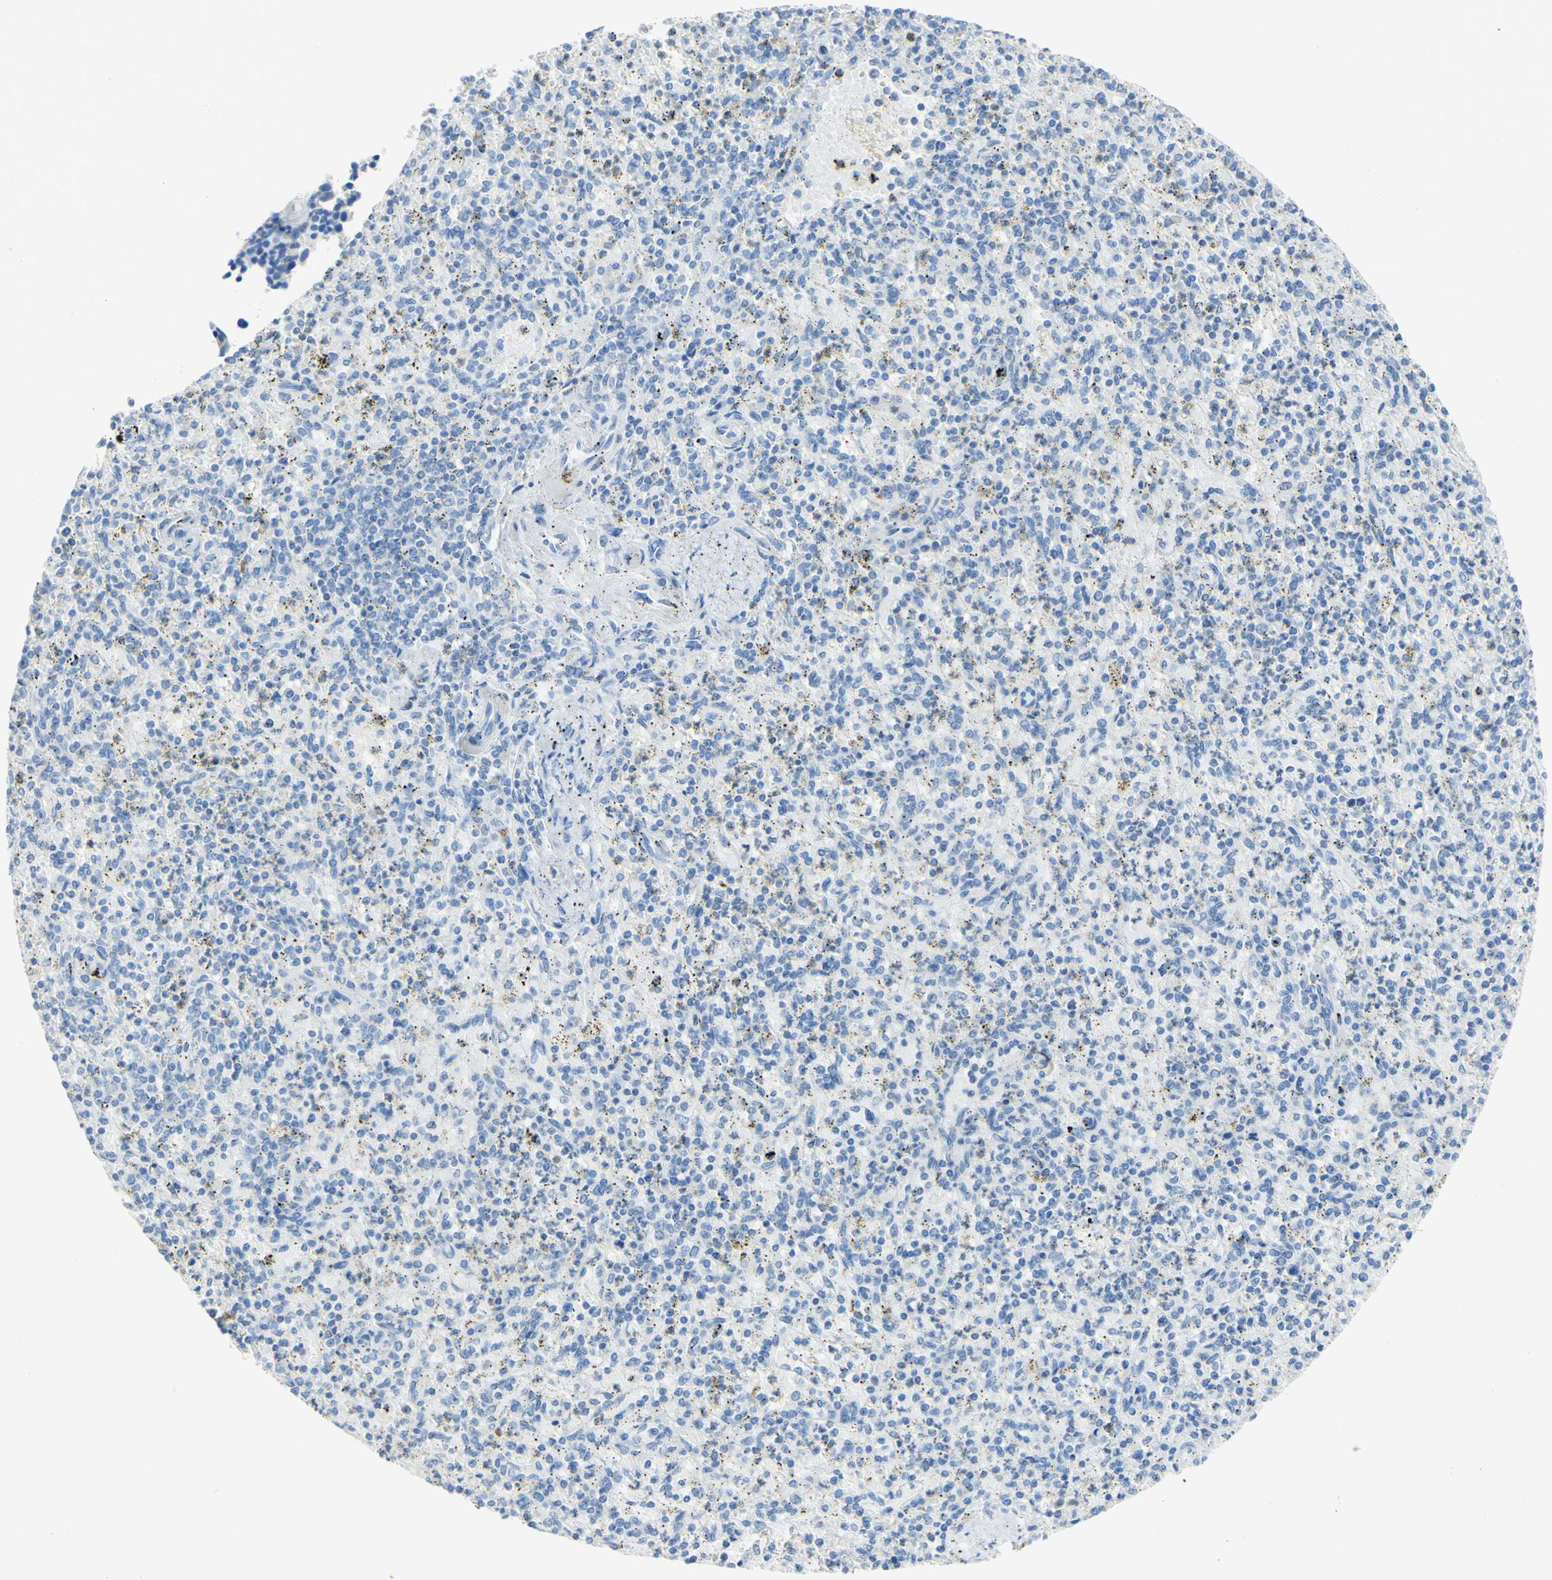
{"staining": {"intensity": "negative", "quantity": "none", "location": "none"}, "tissue": "spleen", "cell_type": "Cells in red pulp", "image_type": "normal", "snomed": [{"axis": "morphology", "description": "Normal tissue, NOS"}, {"axis": "topography", "description": "Spleen"}], "caption": "DAB (3,3'-diaminobenzidine) immunohistochemical staining of unremarkable human spleen demonstrates no significant positivity in cells in red pulp.", "gene": "DSC2", "patient": {"sex": "male", "age": 72}}